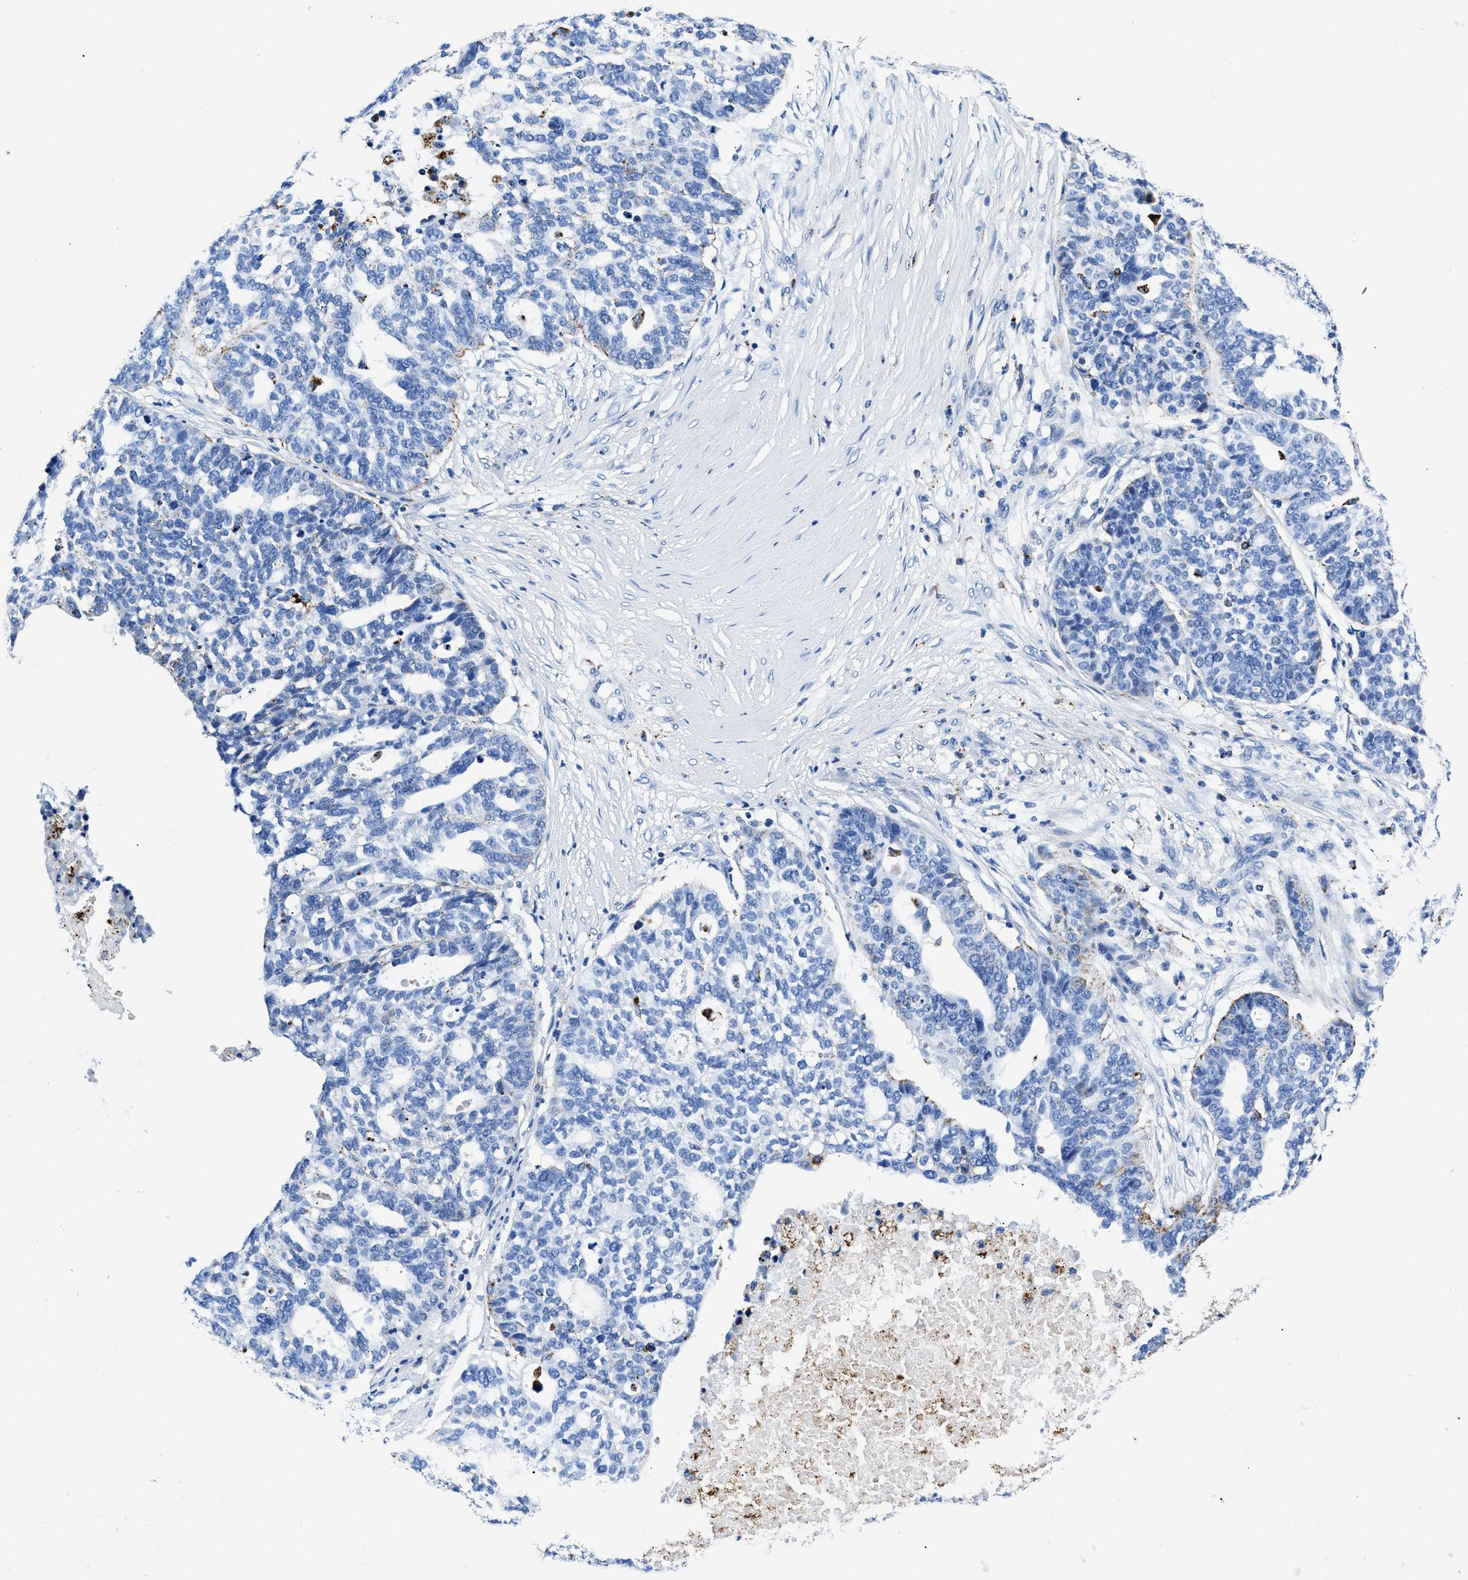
{"staining": {"intensity": "negative", "quantity": "none", "location": "none"}, "tissue": "ovarian cancer", "cell_type": "Tumor cells", "image_type": "cancer", "snomed": [{"axis": "morphology", "description": "Cystadenocarcinoma, serous, NOS"}, {"axis": "topography", "description": "Ovary"}], "caption": "Tumor cells are negative for brown protein staining in ovarian serous cystadenocarcinoma.", "gene": "OR14K1", "patient": {"sex": "female", "age": 59}}